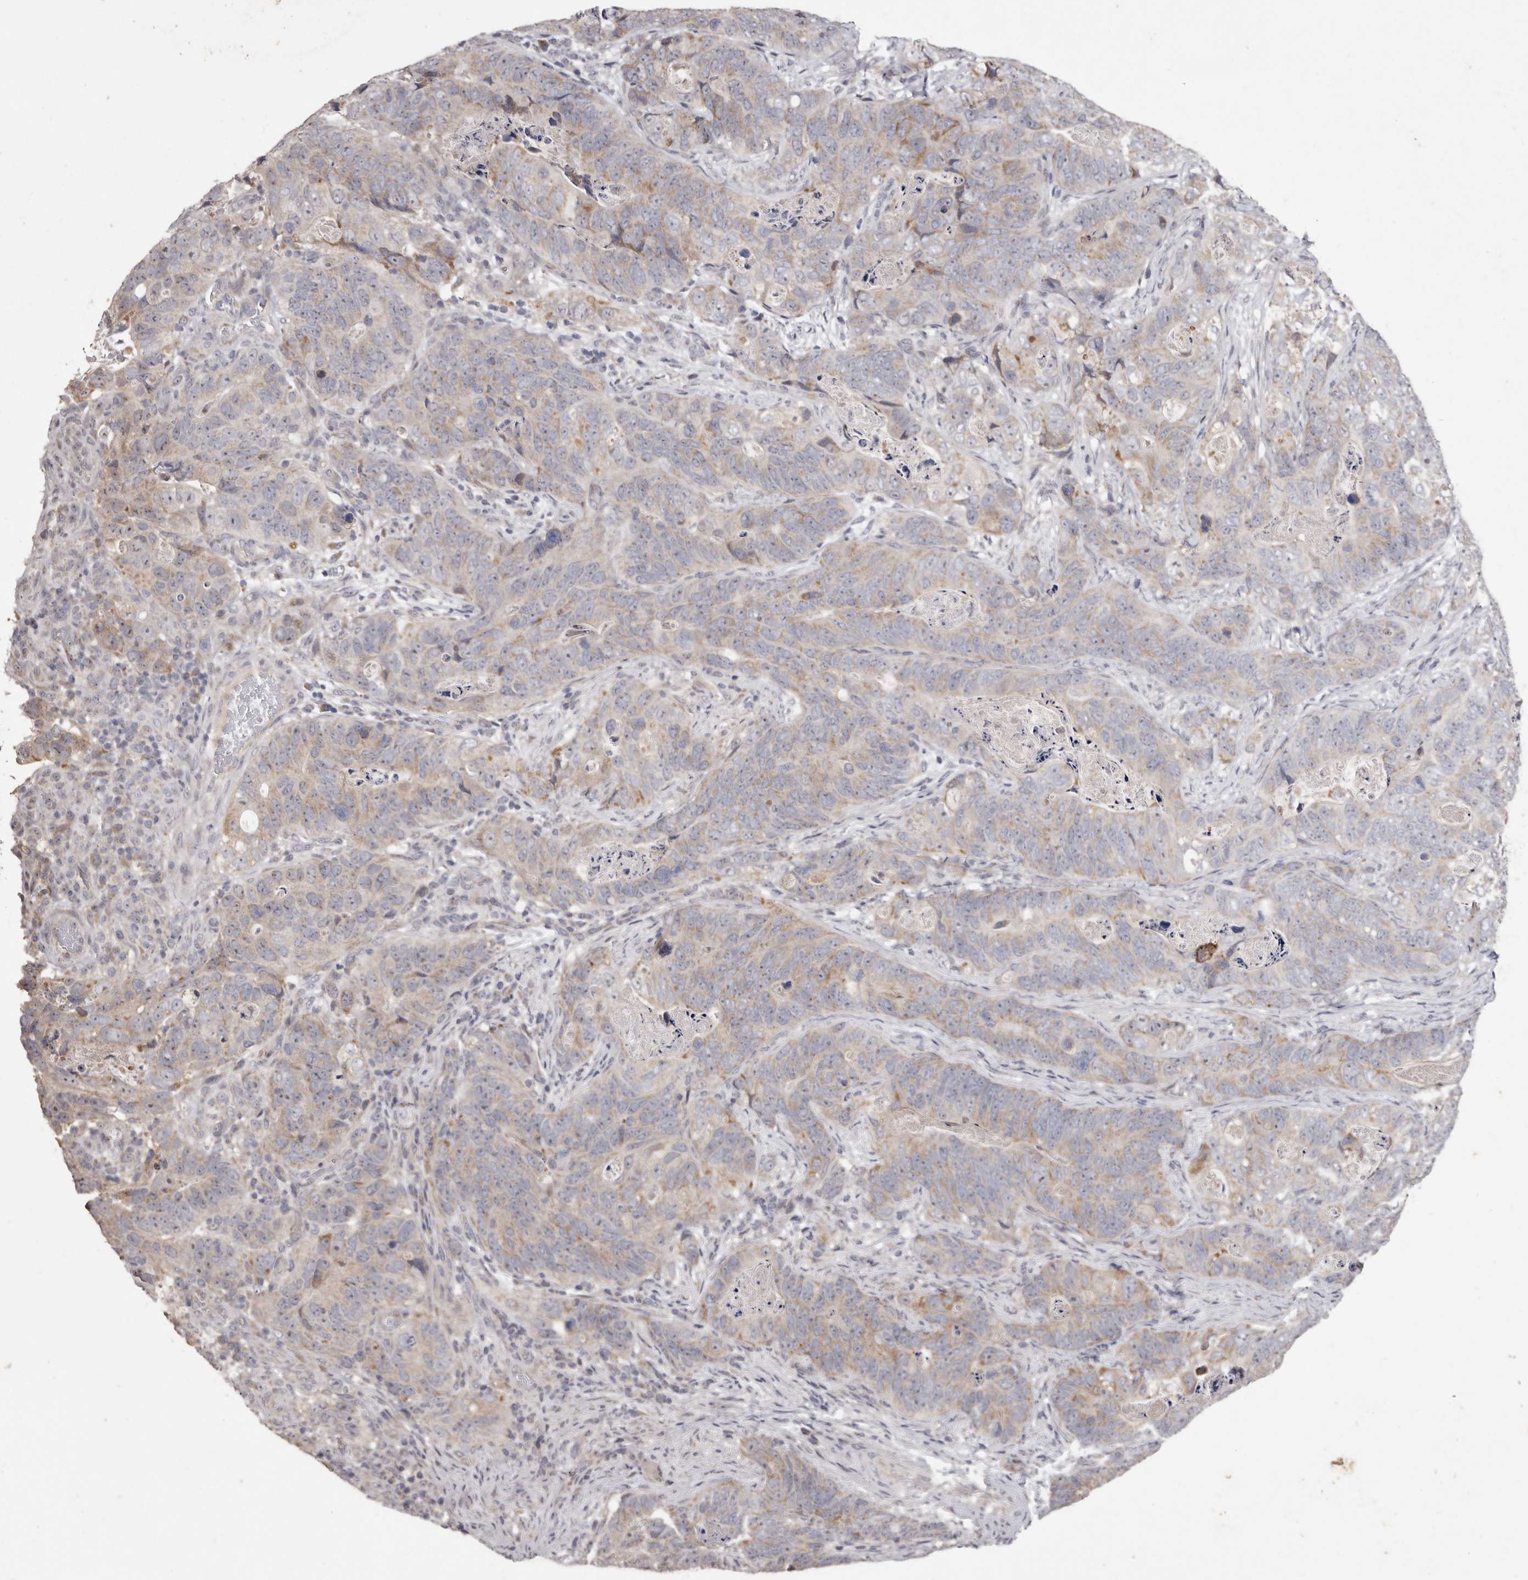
{"staining": {"intensity": "moderate", "quantity": "25%-75%", "location": "cytoplasmic/membranous"}, "tissue": "stomach cancer", "cell_type": "Tumor cells", "image_type": "cancer", "snomed": [{"axis": "morphology", "description": "Normal tissue, NOS"}, {"axis": "morphology", "description": "Adenocarcinoma, NOS"}, {"axis": "topography", "description": "Stomach"}], "caption": "DAB immunohistochemical staining of human stomach adenocarcinoma reveals moderate cytoplasmic/membranous protein positivity in about 25%-75% of tumor cells.", "gene": "FLAD1", "patient": {"sex": "female", "age": 89}}